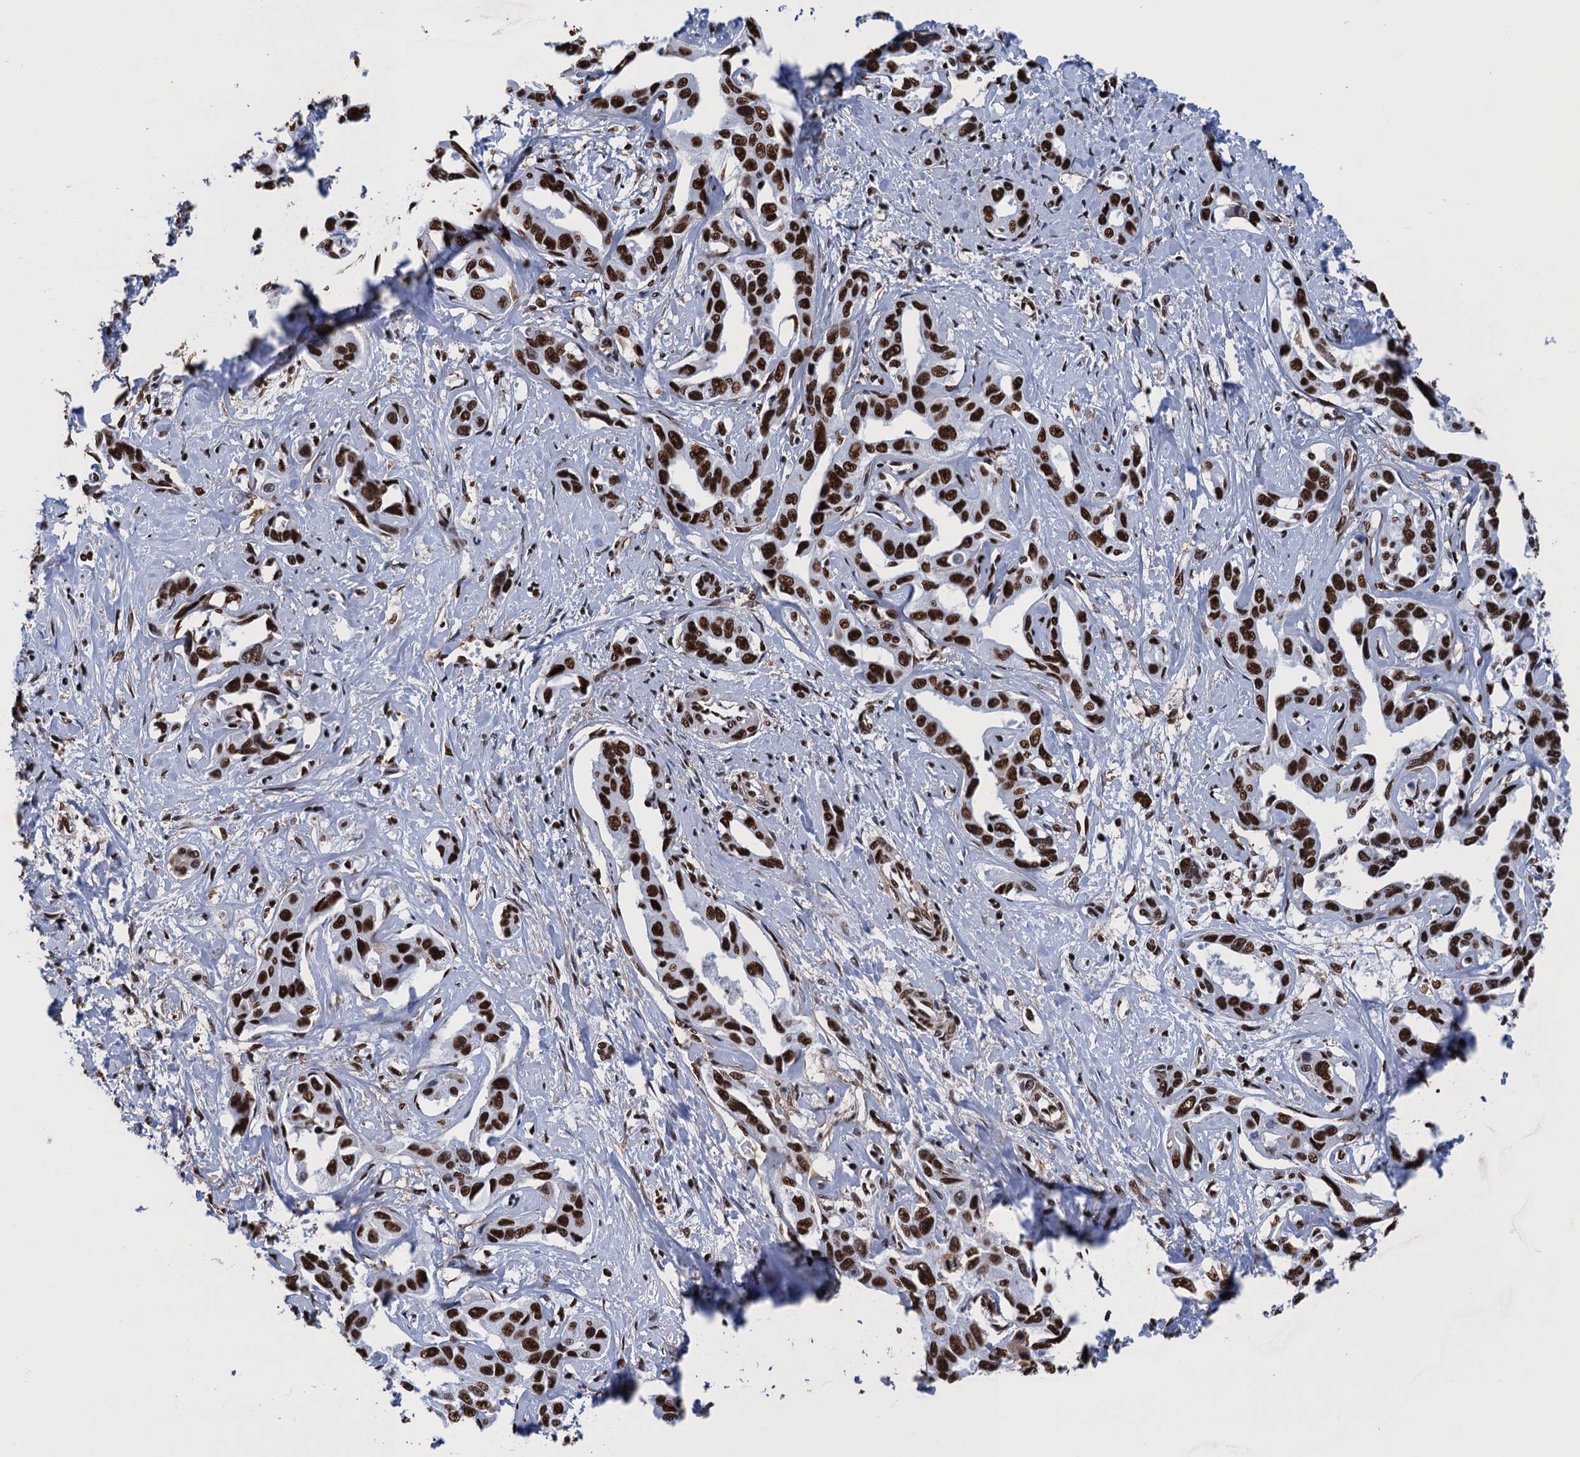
{"staining": {"intensity": "strong", "quantity": ">75%", "location": "nuclear"}, "tissue": "liver cancer", "cell_type": "Tumor cells", "image_type": "cancer", "snomed": [{"axis": "morphology", "description": "Cholangiocarcinoma"}, {"axis": "topography", "description": "Liver"}], "caption": "This micrograph shows immunohistochemistry staining of liver cholangiocarcinoma, with high strong nuclear expression in approximately >75% of tumor cells.", "gene": "UBA2", "patient": {"sex": "male", "age": 59}}